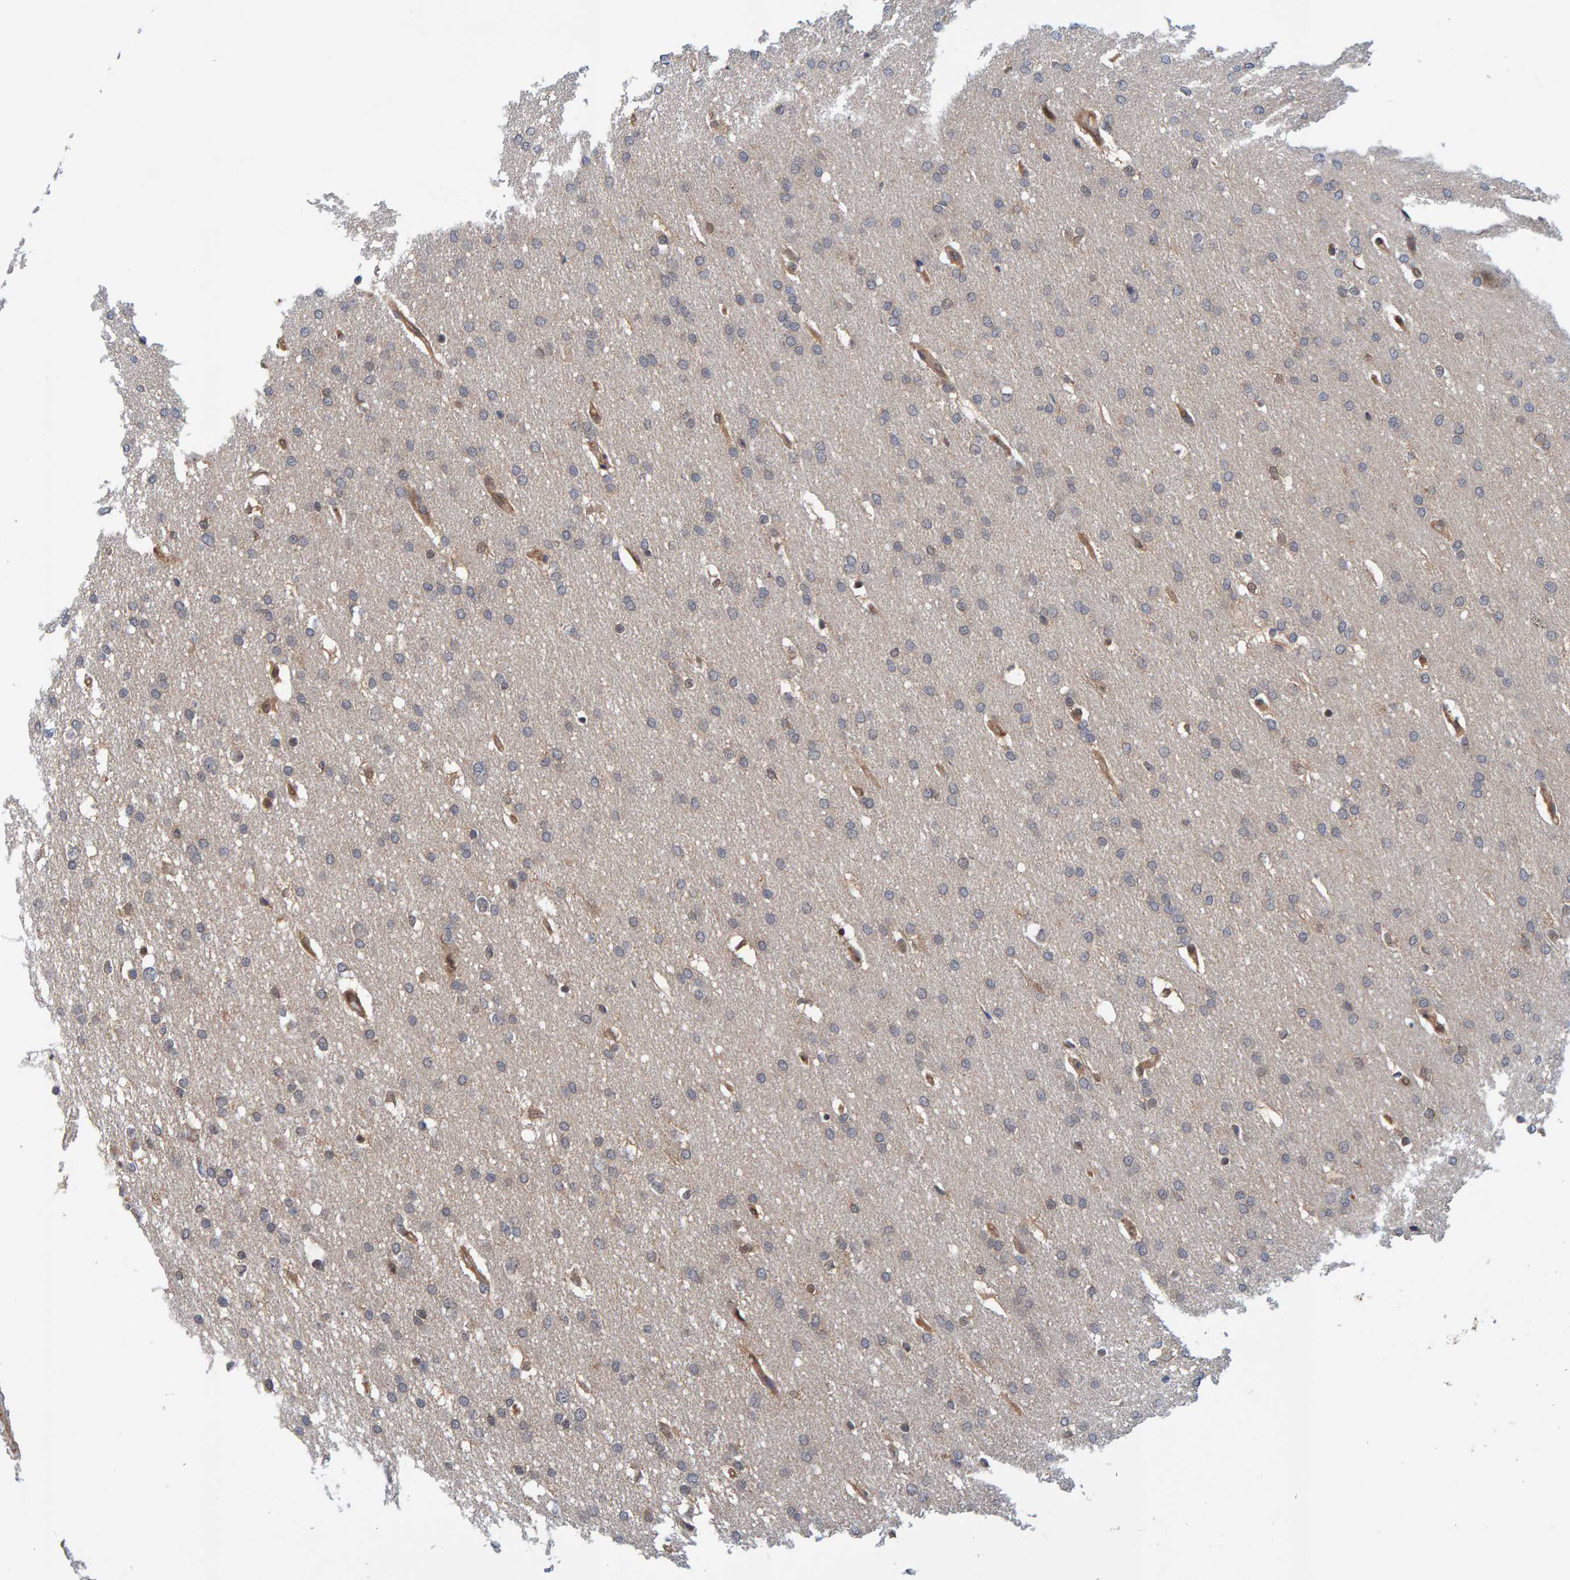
{"staining": {"intensity": "weak", "quantity": "<25%", "location": "cytoplasmic/membranous"}, "tissue": "glioma", "cell_type": "Tumor cells", "image_type": "cancer", "snomed": [{"axis": "morphology", "description": "Glioma, malignant, Low grade"}, {"axis": "topography", "description": "Brain"}], "caption": "This histopathology image is of glioma stained with immunohistochemistry (IHC) to label a protein in brown with the nuclei are counter-stained blue. There is no staining in tumor cells. Brightfield microscopy of immunohistochemistry stained with DAB (3,3'-diaminobenzidine) (brown) and hematoxylin (blue), captured at high magnification.", "gene": "SCRN2", "patient": {"sex": "female", "age": 37}}